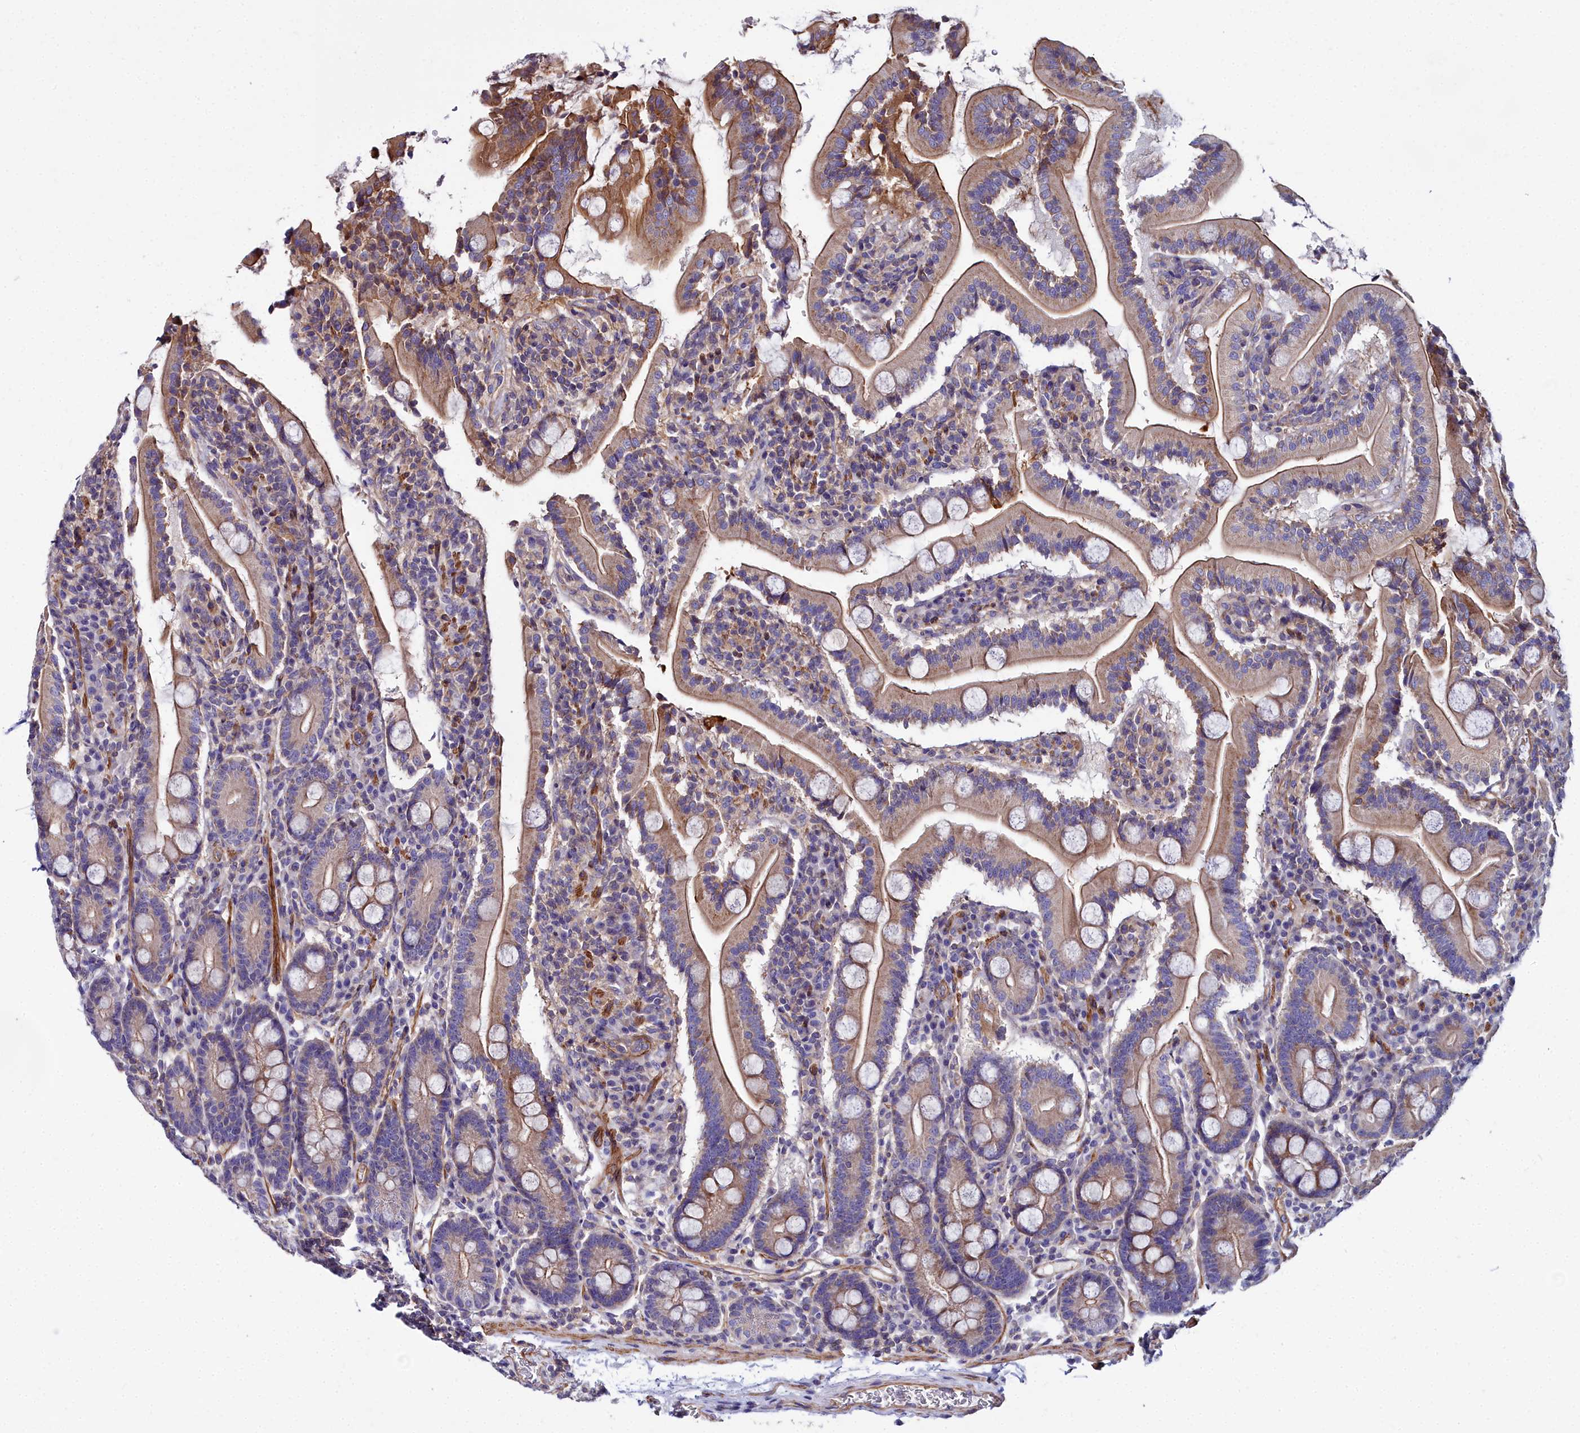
{"staining": {"intensity": "moderate", "quantity": "25%-75%", "location": "cytoplasmic/membranous"}, "tissue": "duodenum", "cell_type": "Glandular cells", "image_type": "normal", "snomed": [{"axis": "morphology", "description": "Normal tissue, NOS"}, {"axis": "topography", "description": "Duodenum"}], "caption": "High-power microscopy captured an immunohistochemistry photomicrograph of benign duodenum, revealing moderate cytoplasmic/membranous staining in approximately 25%-75% of glandular cells. The protein is shown in brown color, while the nuclei are stained blue.", "gene": "FADS3", "patient": {"sex": "male", "age": 35}}